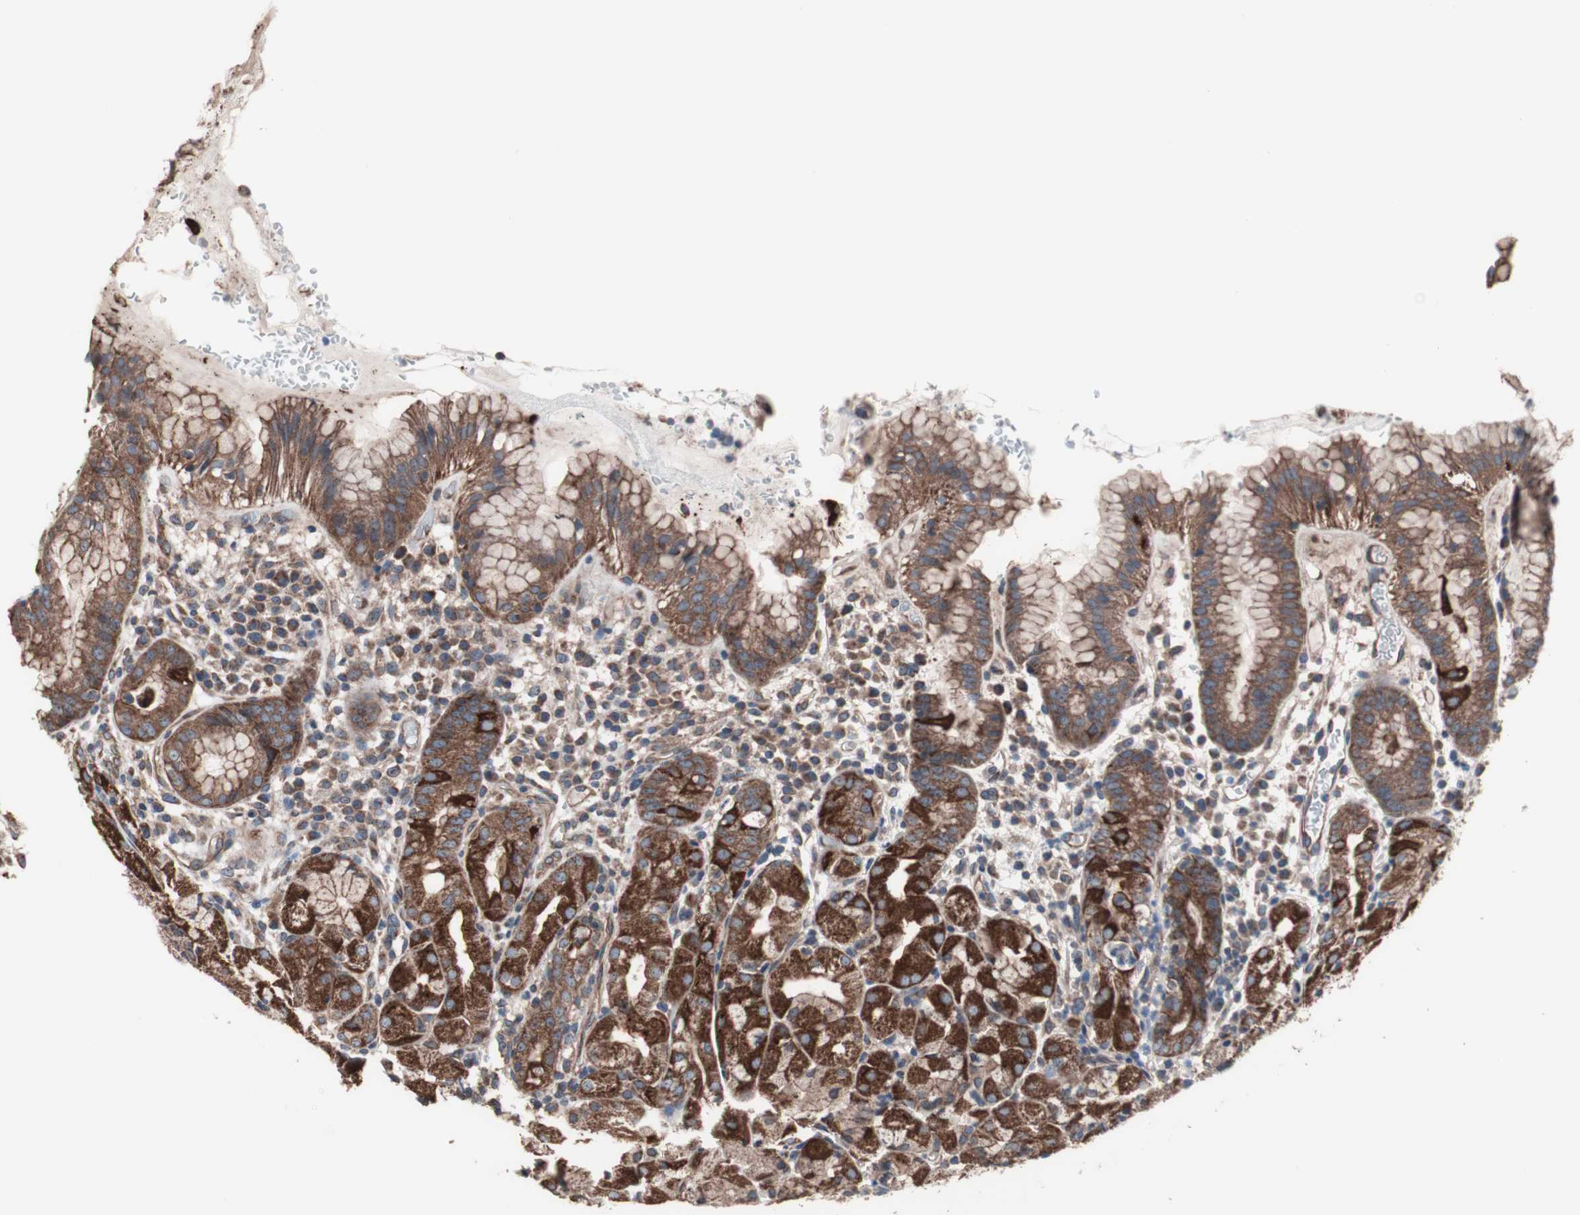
{"staining": {"intensity": "moderate", "quantity": ">75%", "location": "cytoplasmic/membranous"}, "tissue": "stomach", "cell_type": "Glandular cells", "image_type": "normal", "snomed": [{"axis": "morphology", "description": "Normal tissue, NOS"}, {"axis": "topography", "description": "Stomach"}, {"axis": "topography", "description": "Stomach, lower"}], "caption": "A brown stain shows moderate cytoplasmic/membranous expression of a protein in glandular cells of normal stomach.", "gene": "CTTNBP2NL", "patient": {"sex": "female", "age": 75}}